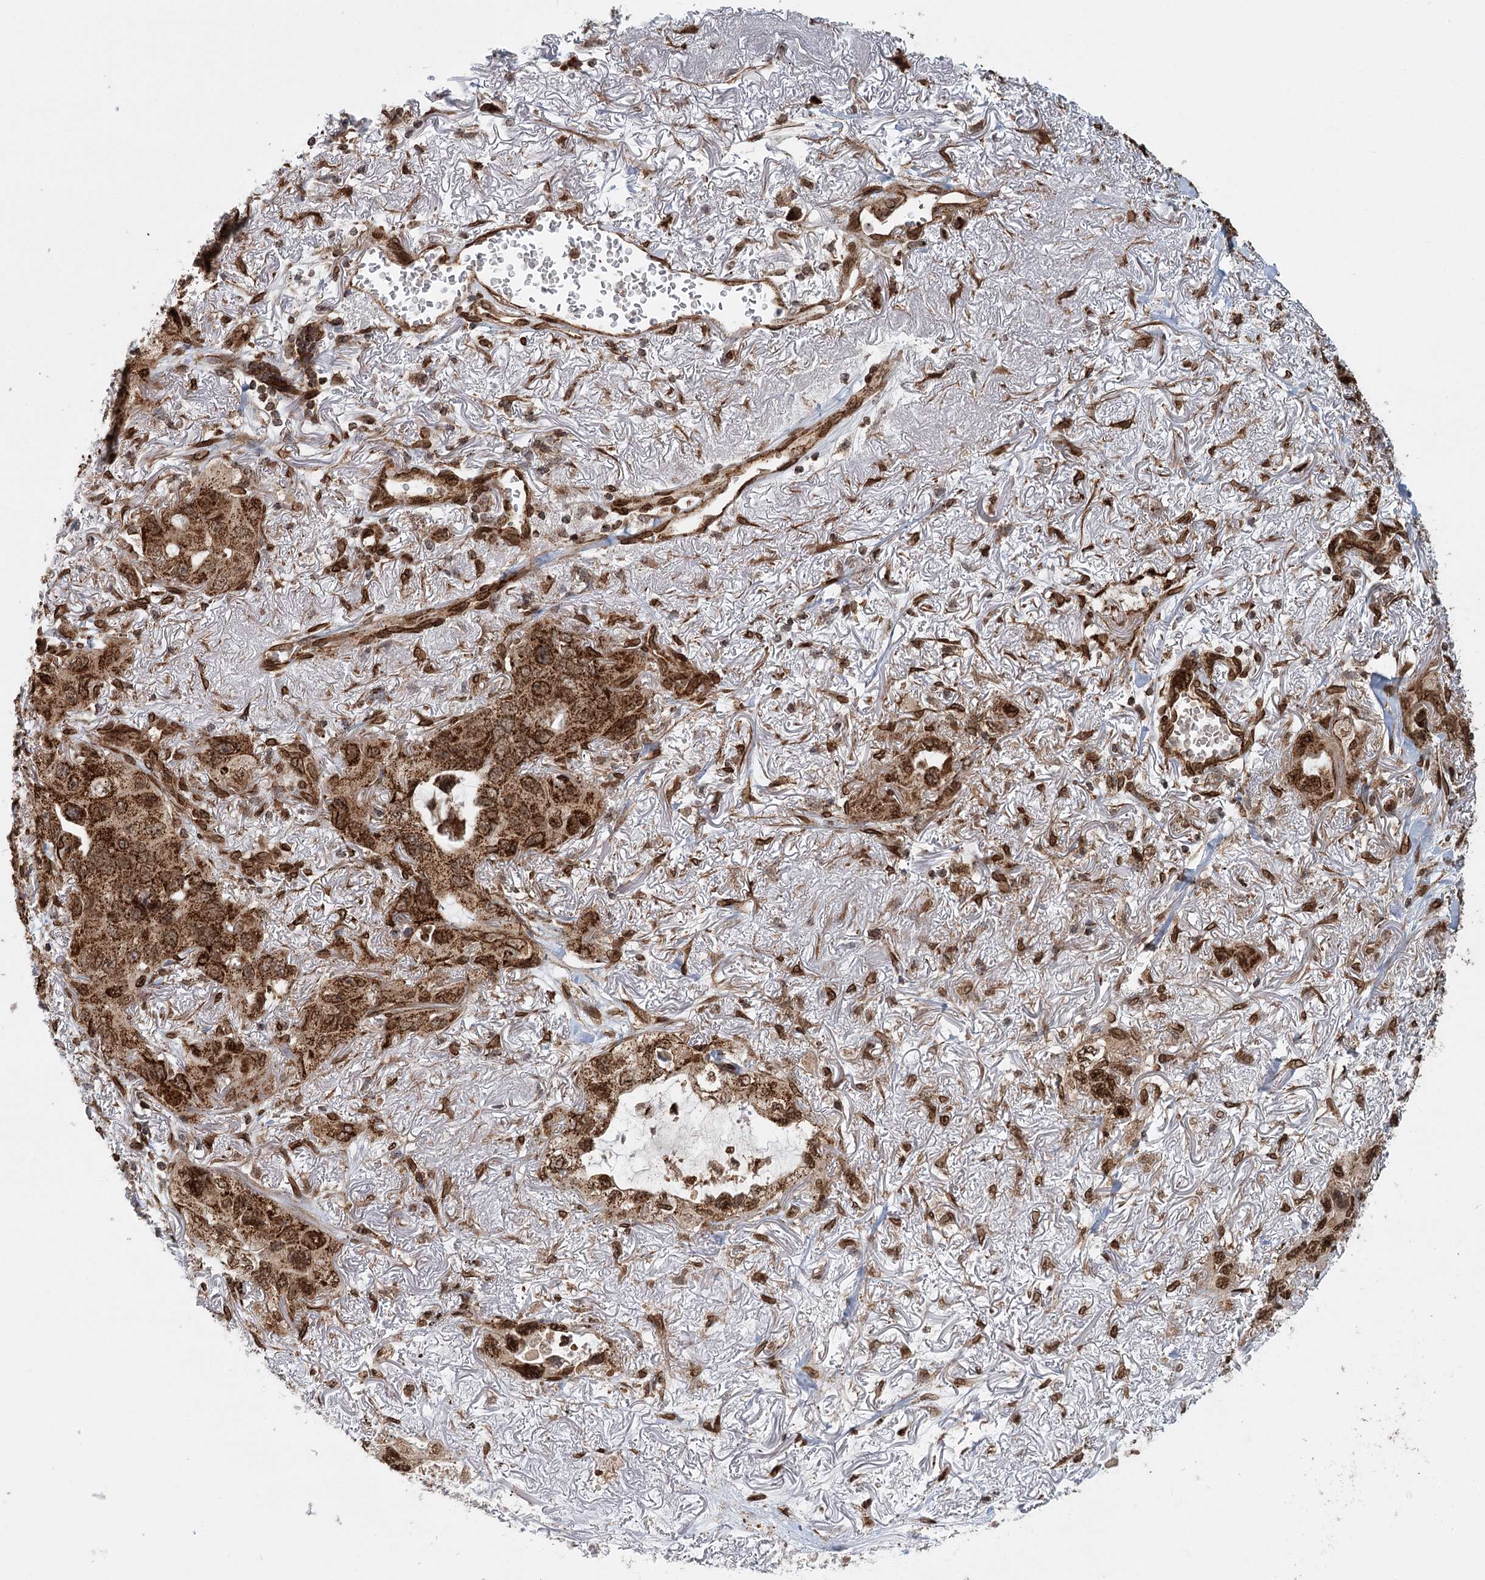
{"staining": {"intensity": "strong", "quantity": ">75%", "location": "cytoplasmic/membranous"}, "tissue": "lung cancer", "cell_type": "Tumor cells", "image_type": "cancer", "snomed": [{"axis": "morphology", "description": "Squamous cell carcinoma, NOS"}, {"axis": "topography", "description": "Lung"}], "caption": "A photomicrograph of lung cancer stained for a protein displays strong cytoplasmic/membranous brown staining in tumor cells.", "gene": "BCKDHA", "patient": {"sex": "female", "age": 73}}